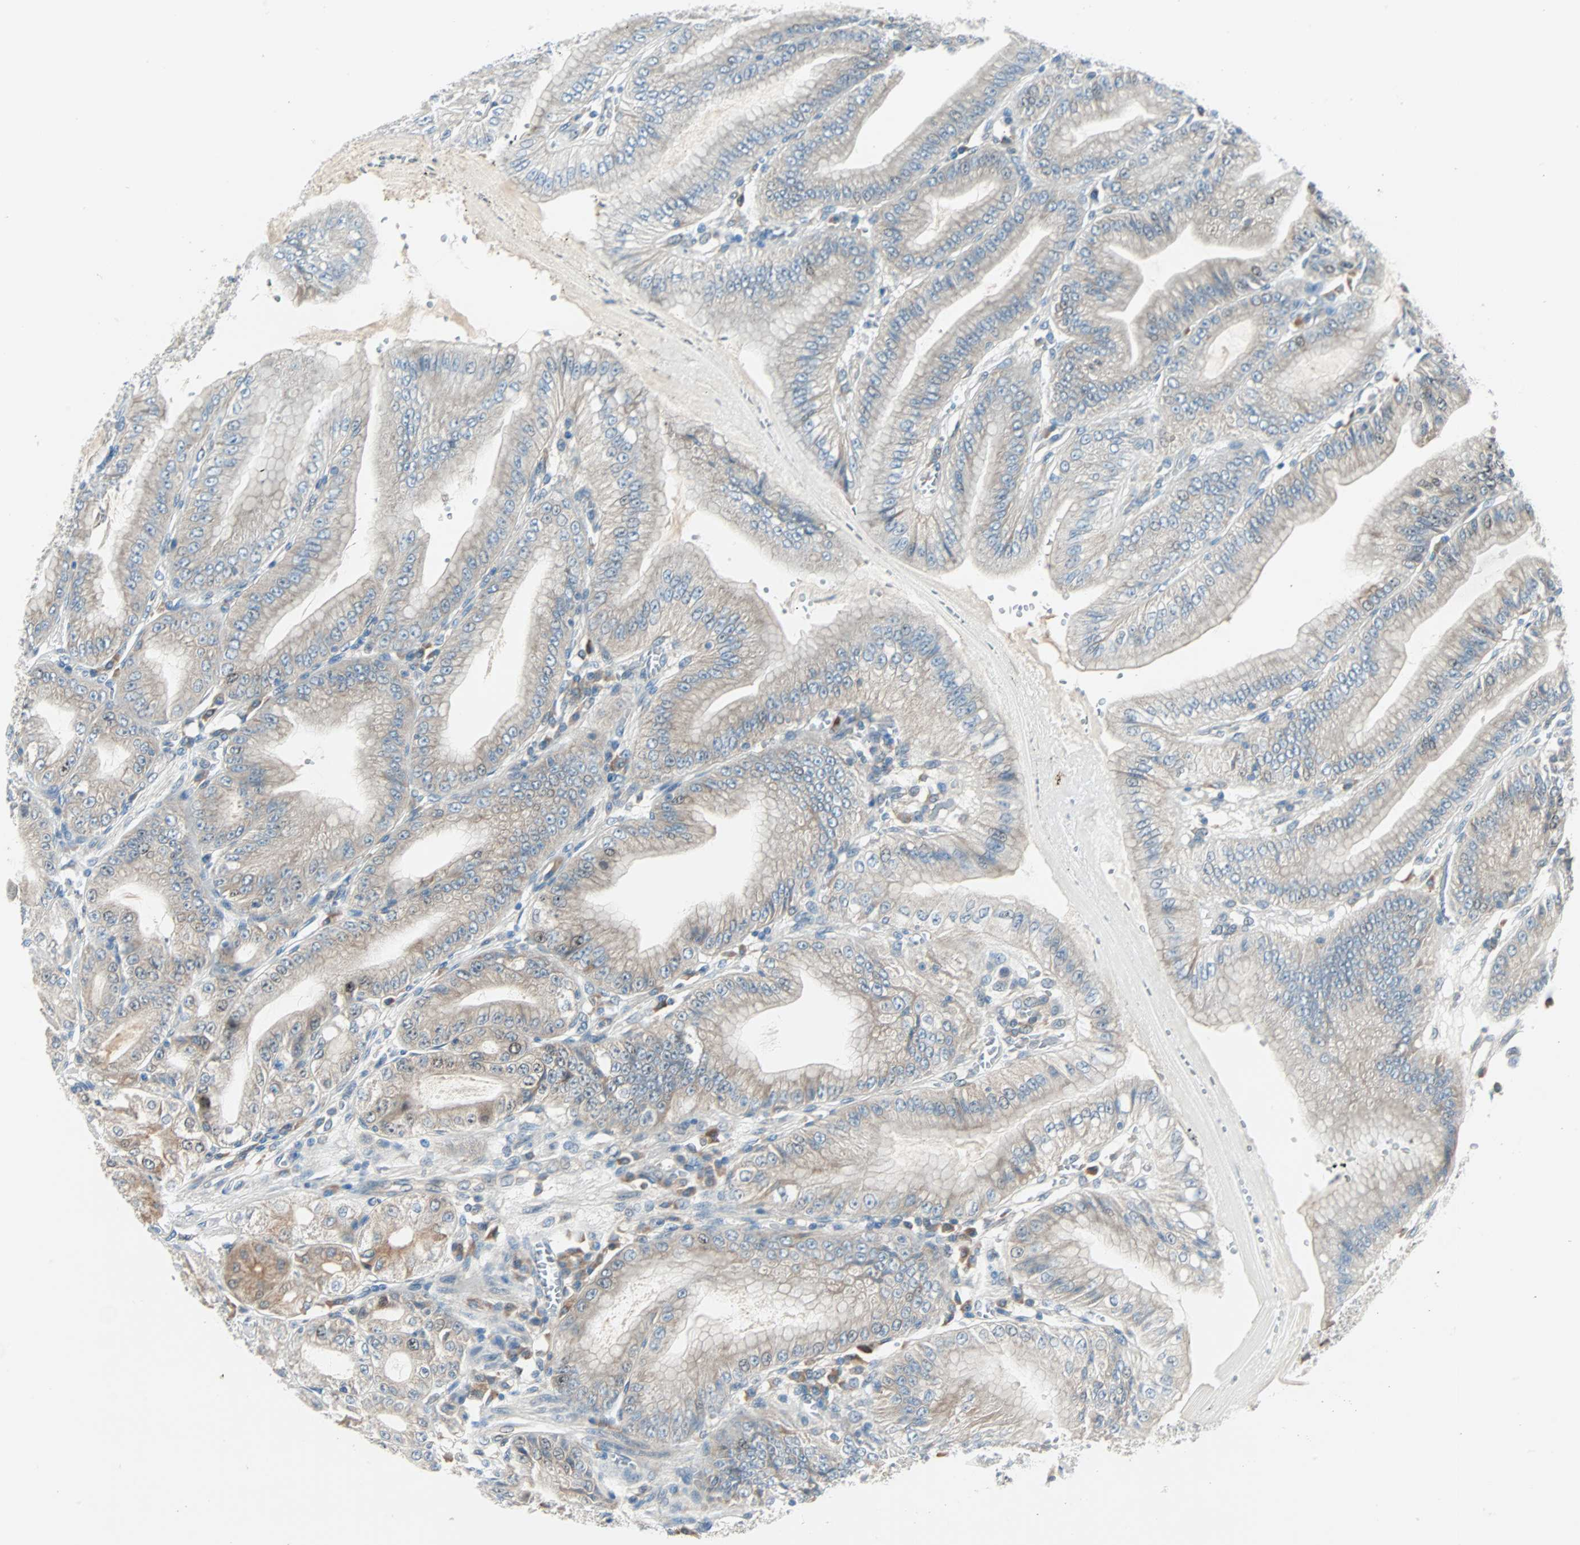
{"staining": {"intensity": "moderate", "quantity": "25%-75%", "location": "cytoplasmic/membranous"}, "tissue": "stomach", "cell_type": "Glandular cells", "image_type": "normal", "snomed": [{"axis": "morphology", "description": "Normal tissue, NOS"}, {"axis": "topography", "description": "Stomach, lower"}], "caption": "IHC photomicrograph of unremarkable stomach stained for a protein (brown), which exhibits medium levels of moderate cytoplasmic/membranous expression in approximately 25%-75% of glandular cells.", "gene": "SMIM8", "patient": {"sex": "male", "age": 71}}